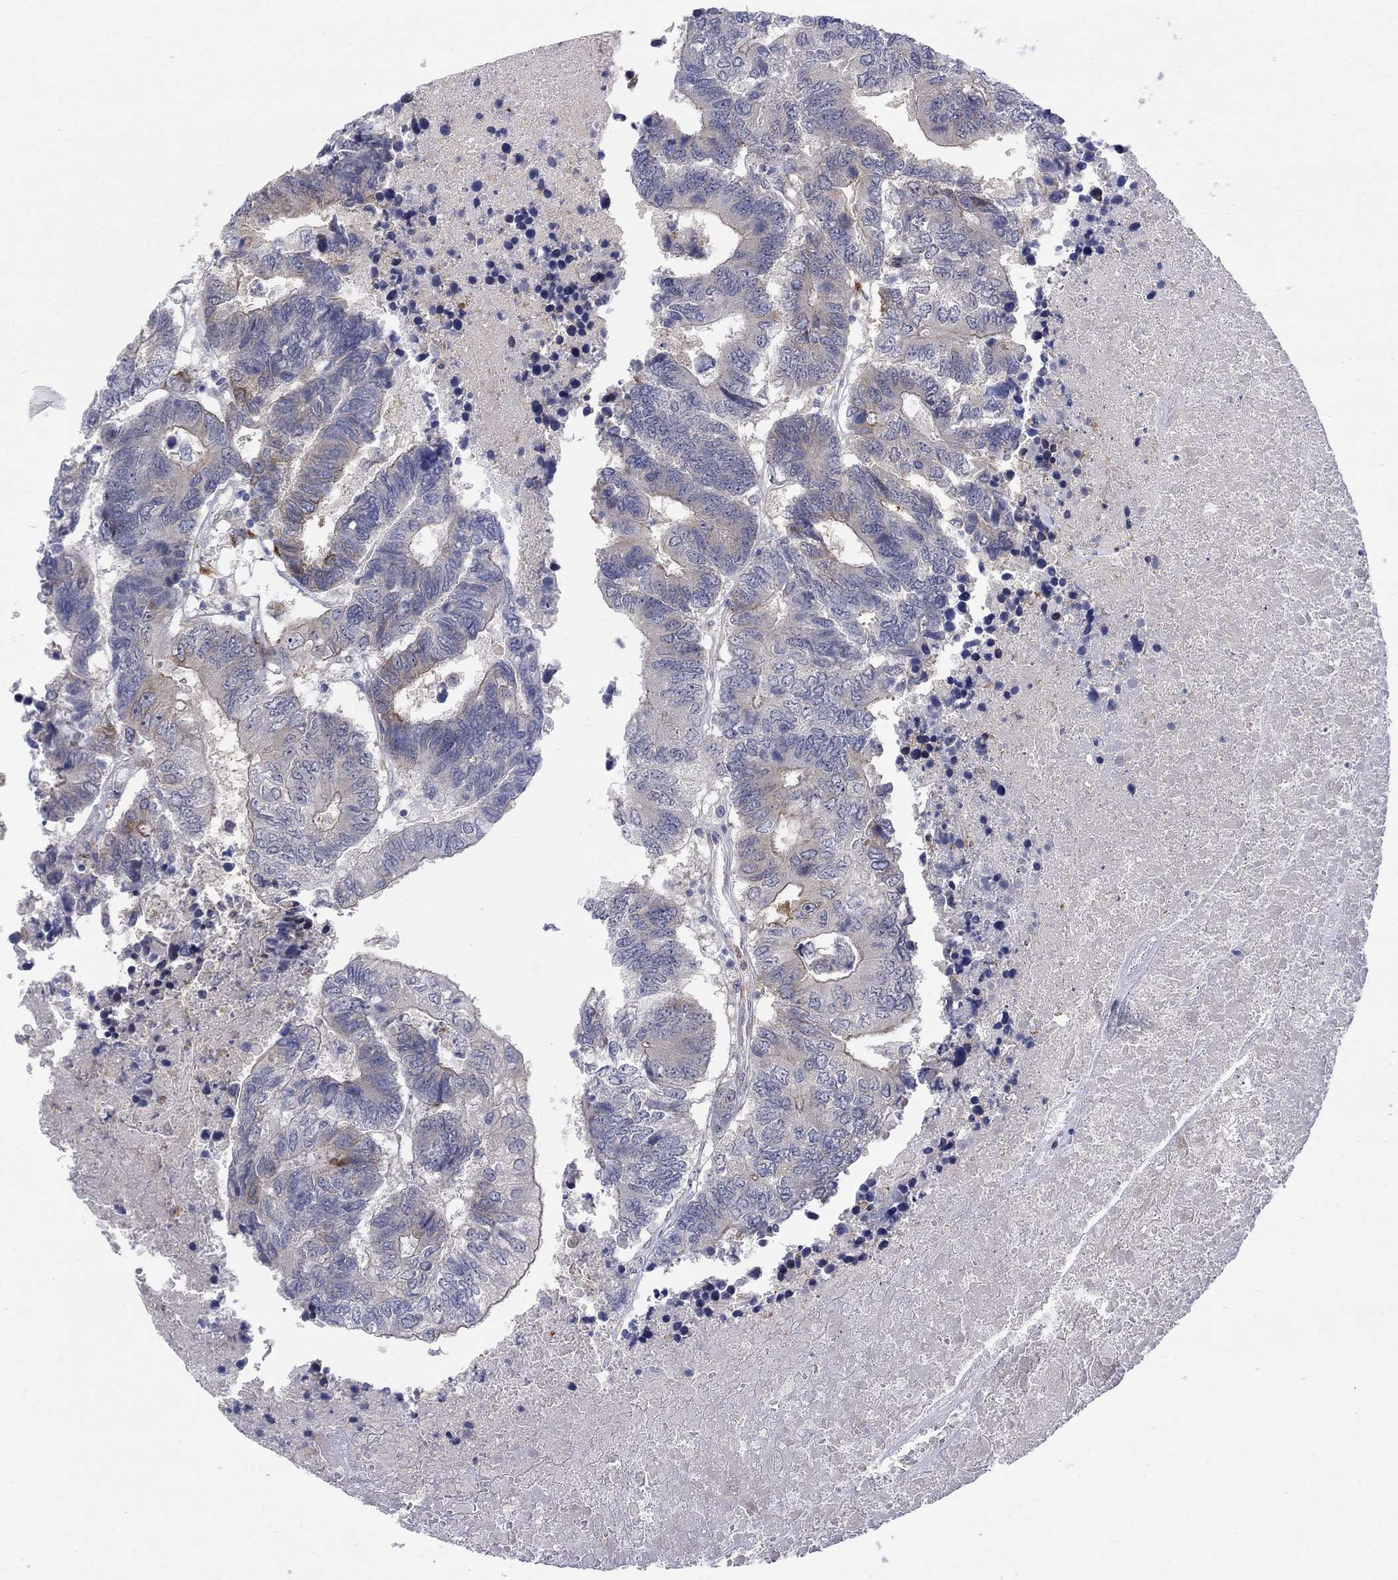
{"staining": {"intensity": "moderate", "quantity": "<25%", "location": "cytoplasmic/membranous"}, "tissue": "colorectal cancer", "cell_type": "Tumor cells", "image_type": "cancer", "snomed": [{"axis": "morphology", "description": "Adenocarcinoma, NOS"}, {"axis": "topography", "description": "Colon"}], "caption": "Moderate cytoplasmic/membranous staining for a protein is present in approximately <25% of tumor cells of colorectal cancer (adenocarcinoma) using immunohistochemistry.", "gene": "TTC21B", "patient": {"sex": "female", "age": 48}}